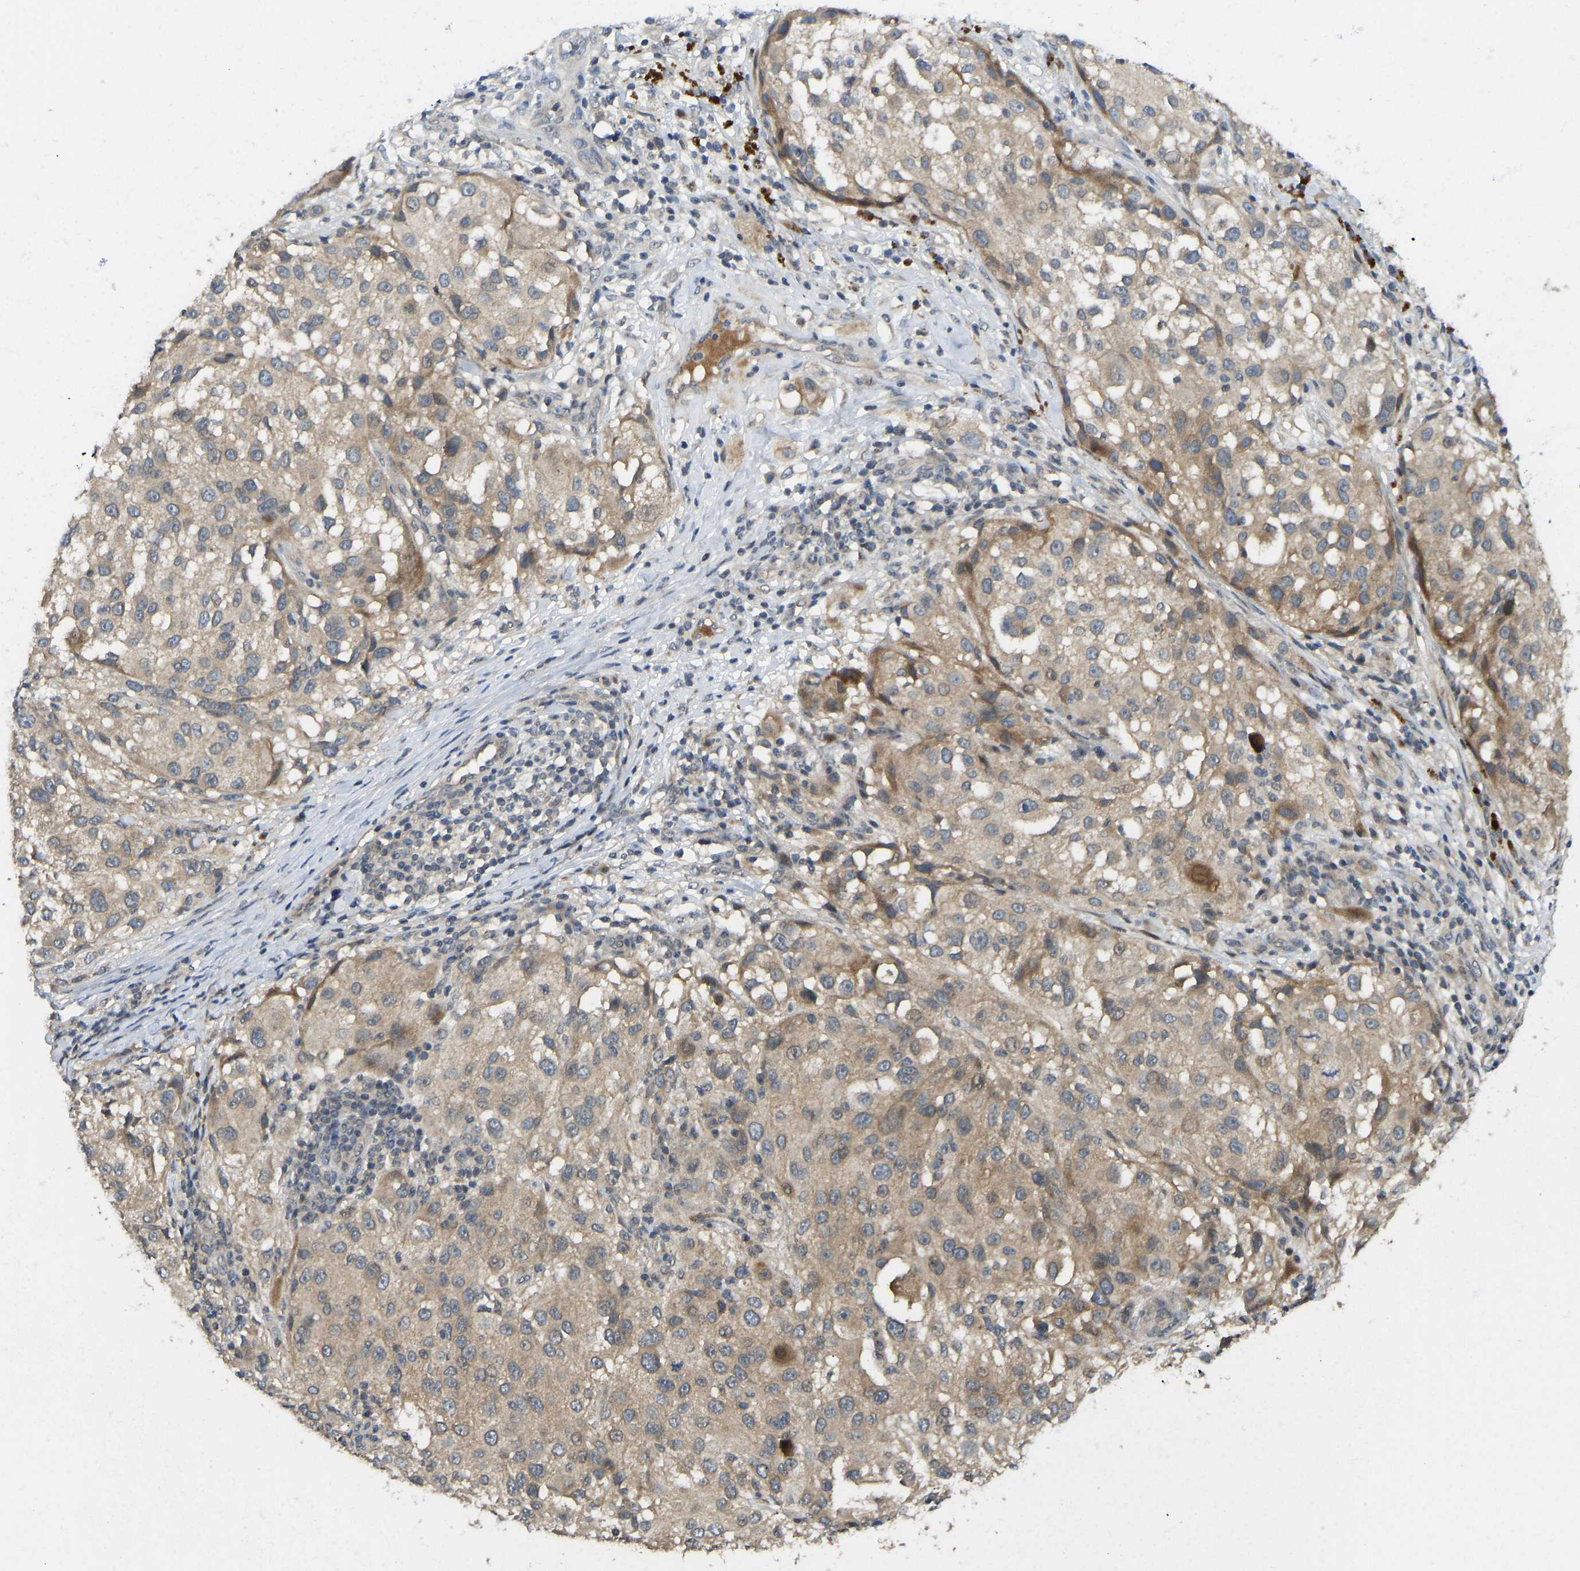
{"staining": {"intensity": "moderate", "quantity": ">75%", "location": "cytoplasmic/membranous"}, "tissue": "melanoma", "cell_type": "Tumor cells", "image_type": "cancer", "snomed": [{"axis": "morphology", "description": "Necrosis, NOS"}, {"axis": "morphology", "description": "Malignant melanoma, NOS"}, {"axis": "topography", "description": "Skin"}], "caption": "Protein expression analysis of human melanoma reveals moderate cytoplasmic/membranous positivity in approximately >75% of tumor cells.", "gene": "NDRG3", "patient": {"sex": "female", "age": 87}}